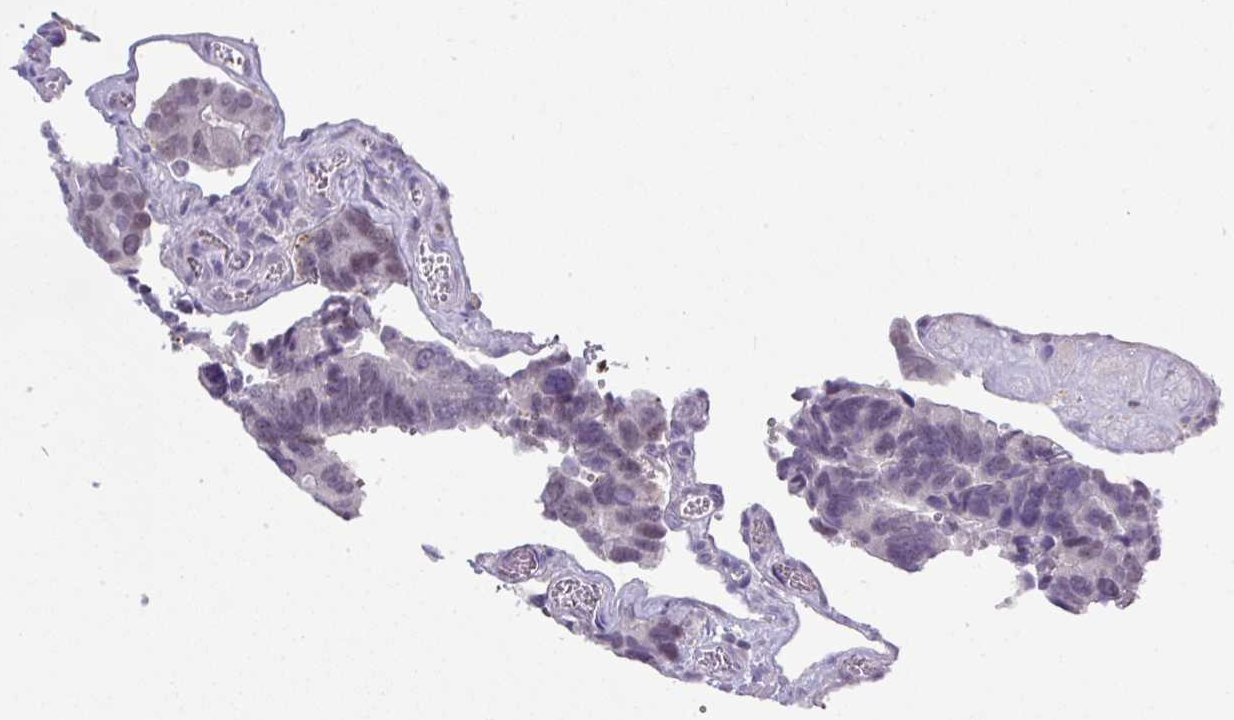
{"staining": {"intensity": "weak", "quantity": "<25%", "location": "nuclear"}, "tissue": "colorectal cancer", "cell_type": "Tumor cells", "image_type": "cancer", "snomed": [{"axis": "morphology", "description": "Adenocarcinoma, NOS"}, {"axis": "topography", "description": "Colon"}], "caption": "The micrograph exhibits no staining of tumor cells in colorectal cancer.", "gene": "BCL11A", "patient": {"sex": "male", "age": 84}}